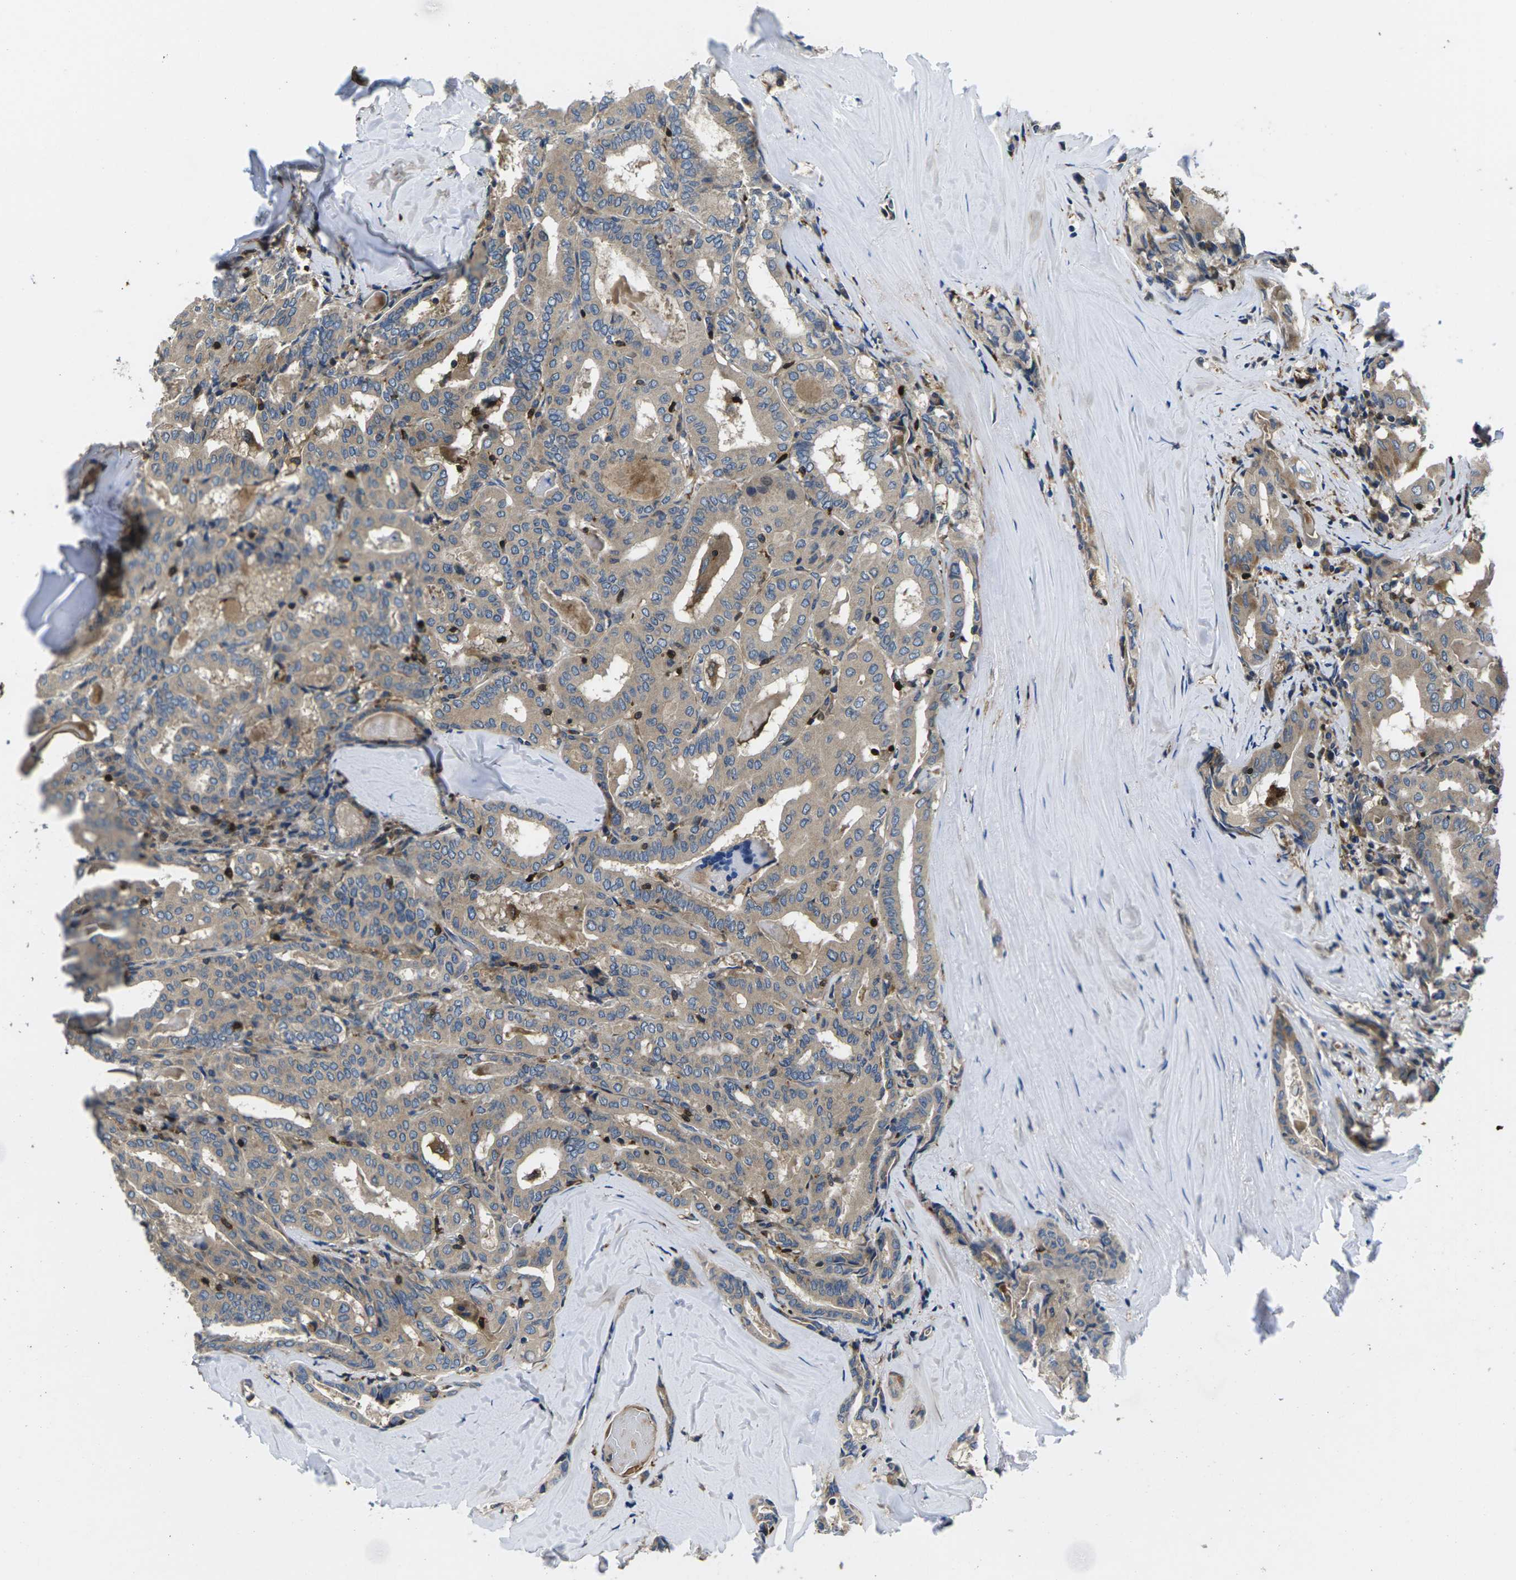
{"staining": {"intensity": "weak", "quantity": ">75%", "location": "cytoplasmic/membranous"}, "tissue": "thyroid cancer", "cell_type": "Tumor cells", "image_type": "cancer", "snomed": [{"axis": "morphology", "description": "Papillary adenocarcinoma, NOS"}, {"axis": "topography", "description": "Thyroid gland"}], "caption": "The histopathology image shows a brown stain indicating the presence of a protein in the cytoplasmic/membranous of tumor cells in papillary adenocarcinoma (thyroid).", "gene": "PLCE1", "patient": {"sex": "female", "age": 42}}